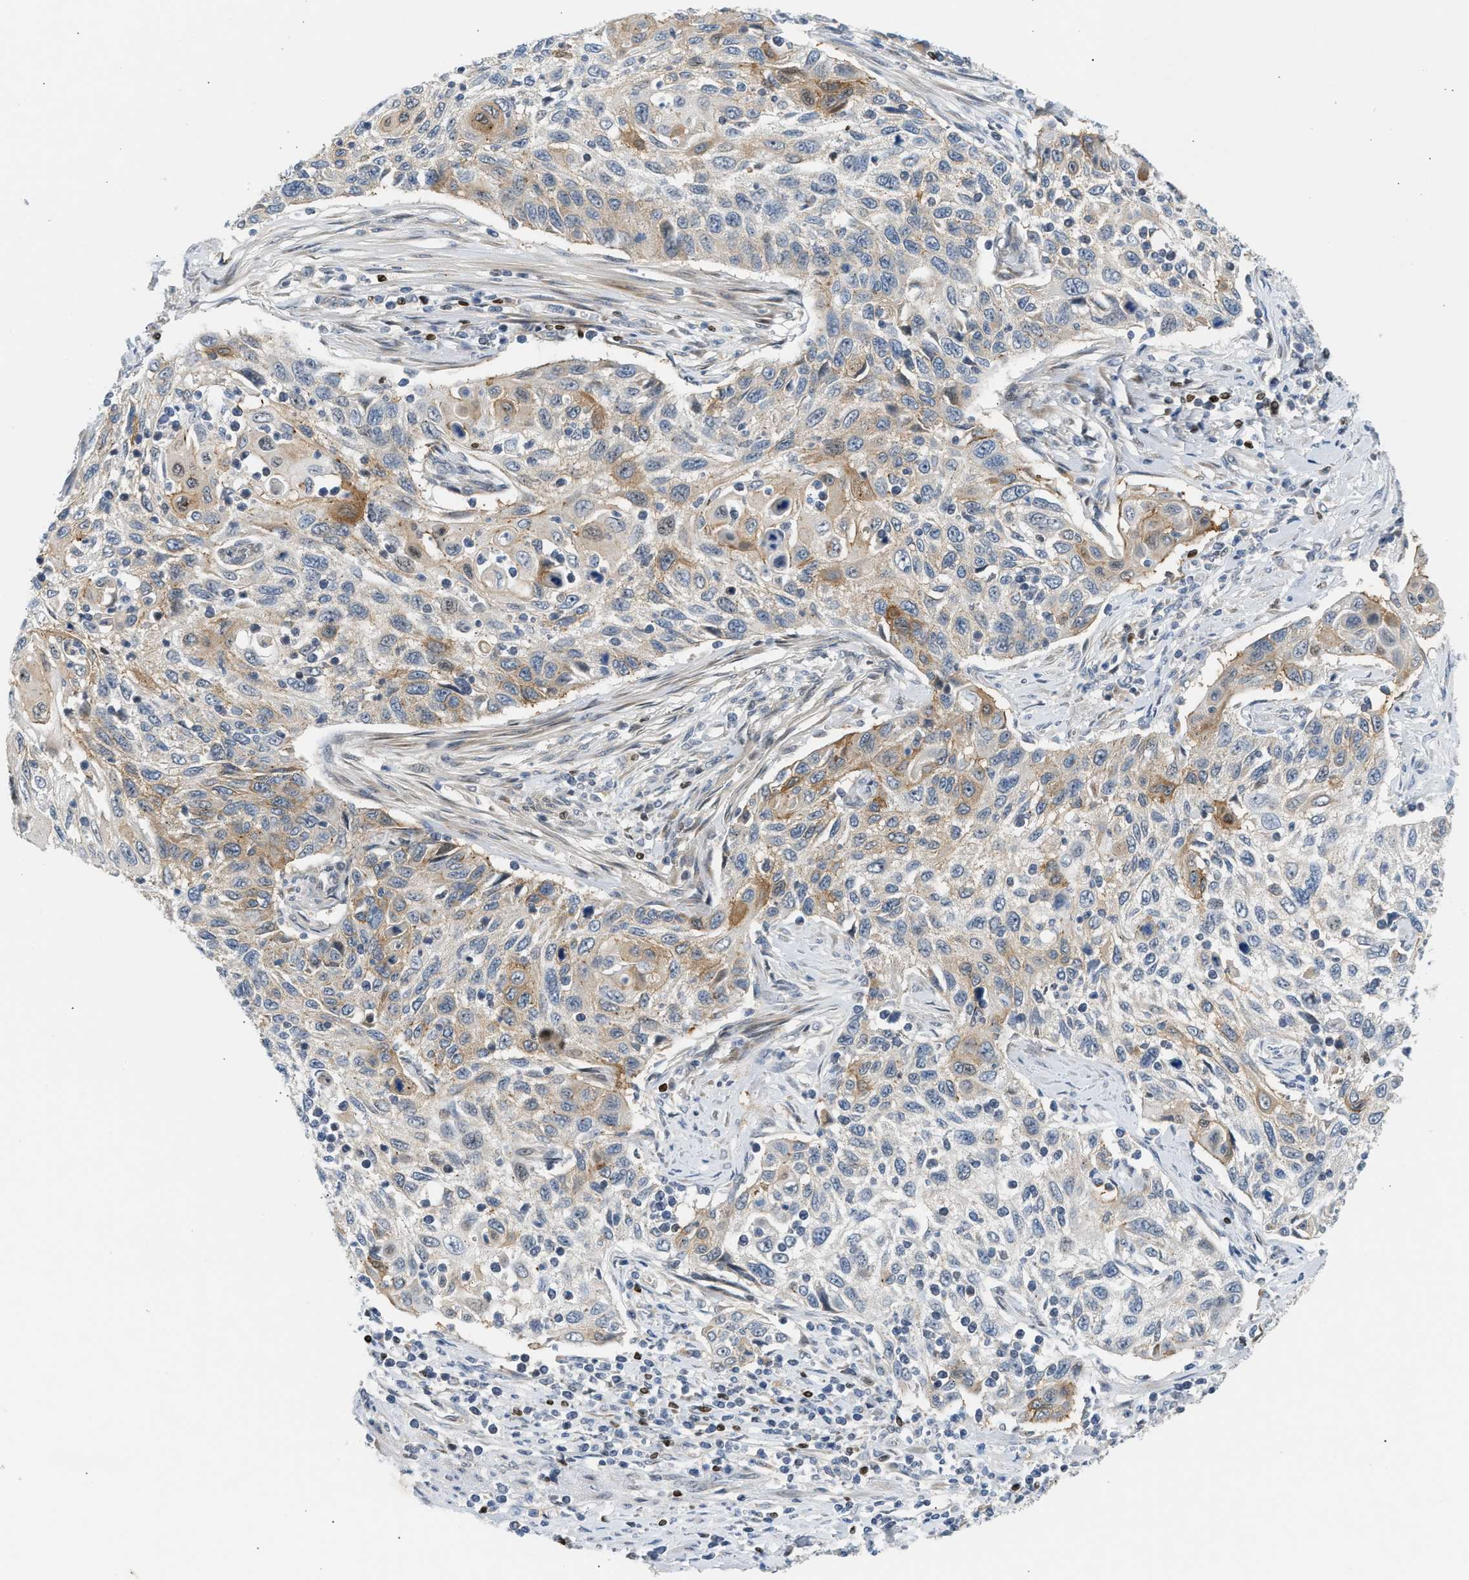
{"staining": {"intensity": "moderate", "quantity": "<25%", "location": "cytoplasmic/membranous"}, "tissue": "cervical cancer", "cell_type": "Tumor cells", "image_type": "cancer", "snomed": [{"axis": "morphology", "description": "Squamous cell carcinoma, NOS"}, {"axis": "topography", "description": "Cervix"}], "caption": "Protein staining shows moderate cytoplasmic/membranous positivity in about <25% of tumor cells in cervical cancer (squamous cell carcinoma).", "gene": "NPS", "patient": {"sex": "female", "age": 70}}